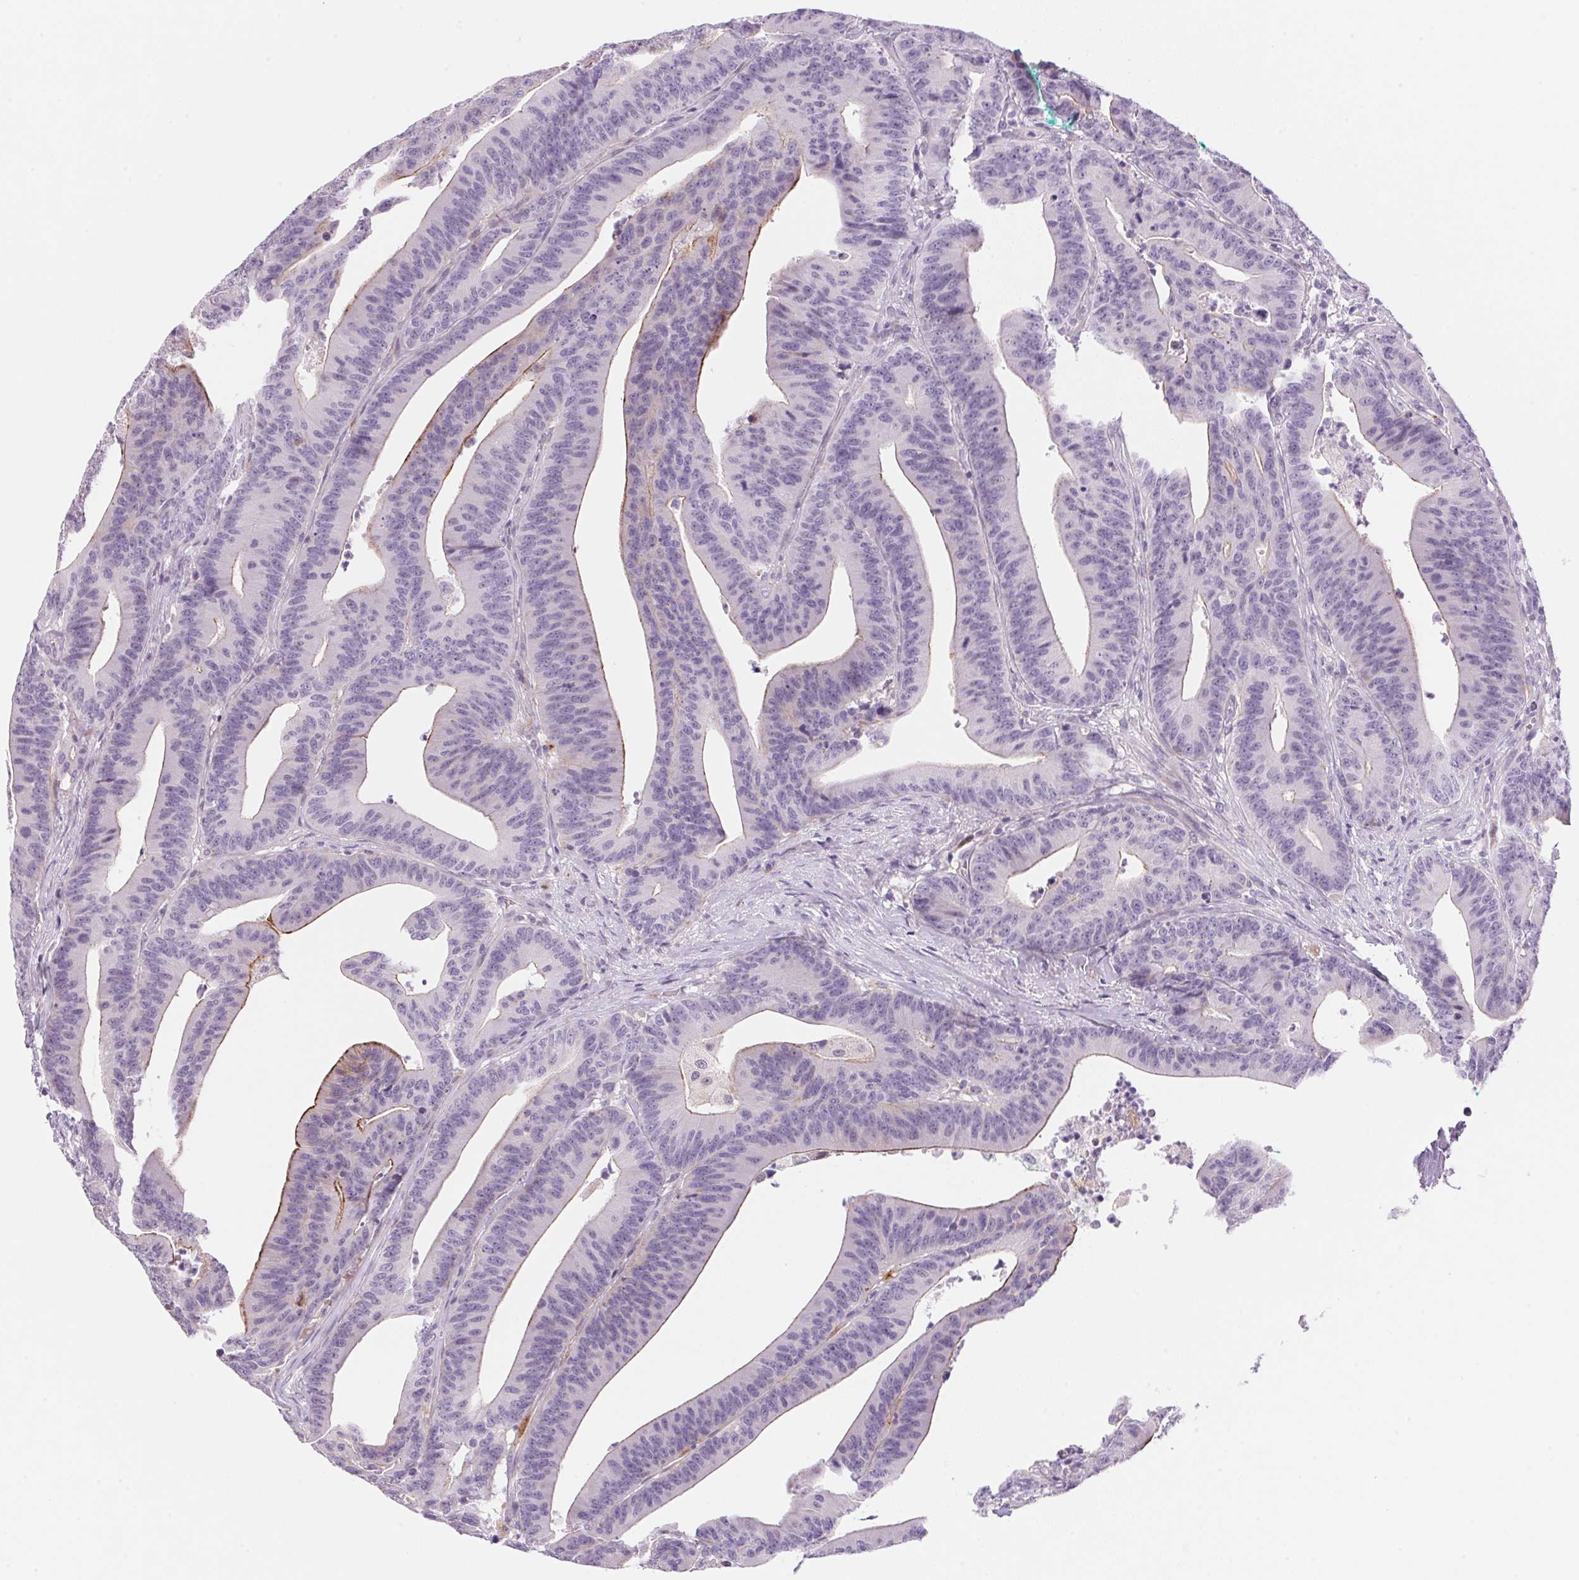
{"staining": {"intensity": "moderate", "quantity": "<25%", "location": "cytoplasmic/membranous"}, "tissue": "colorectal cancer", "cell_type": "Tumor cells", "image_type": "cancer", "snomed": [{"axis": "morphology", "description": "Adenocarcinoma, NOS"}, {"axis": "topography", "description": "Colon"}], "caption": "The image exhibits staining of colorectal cancer (adenocarcinoma), revealing moderate cytoplasmic/membranous protein staining (brown color) within tumor cells.", "gene": "TEKT1", "patient": {"sex": "female", "age": 78}}